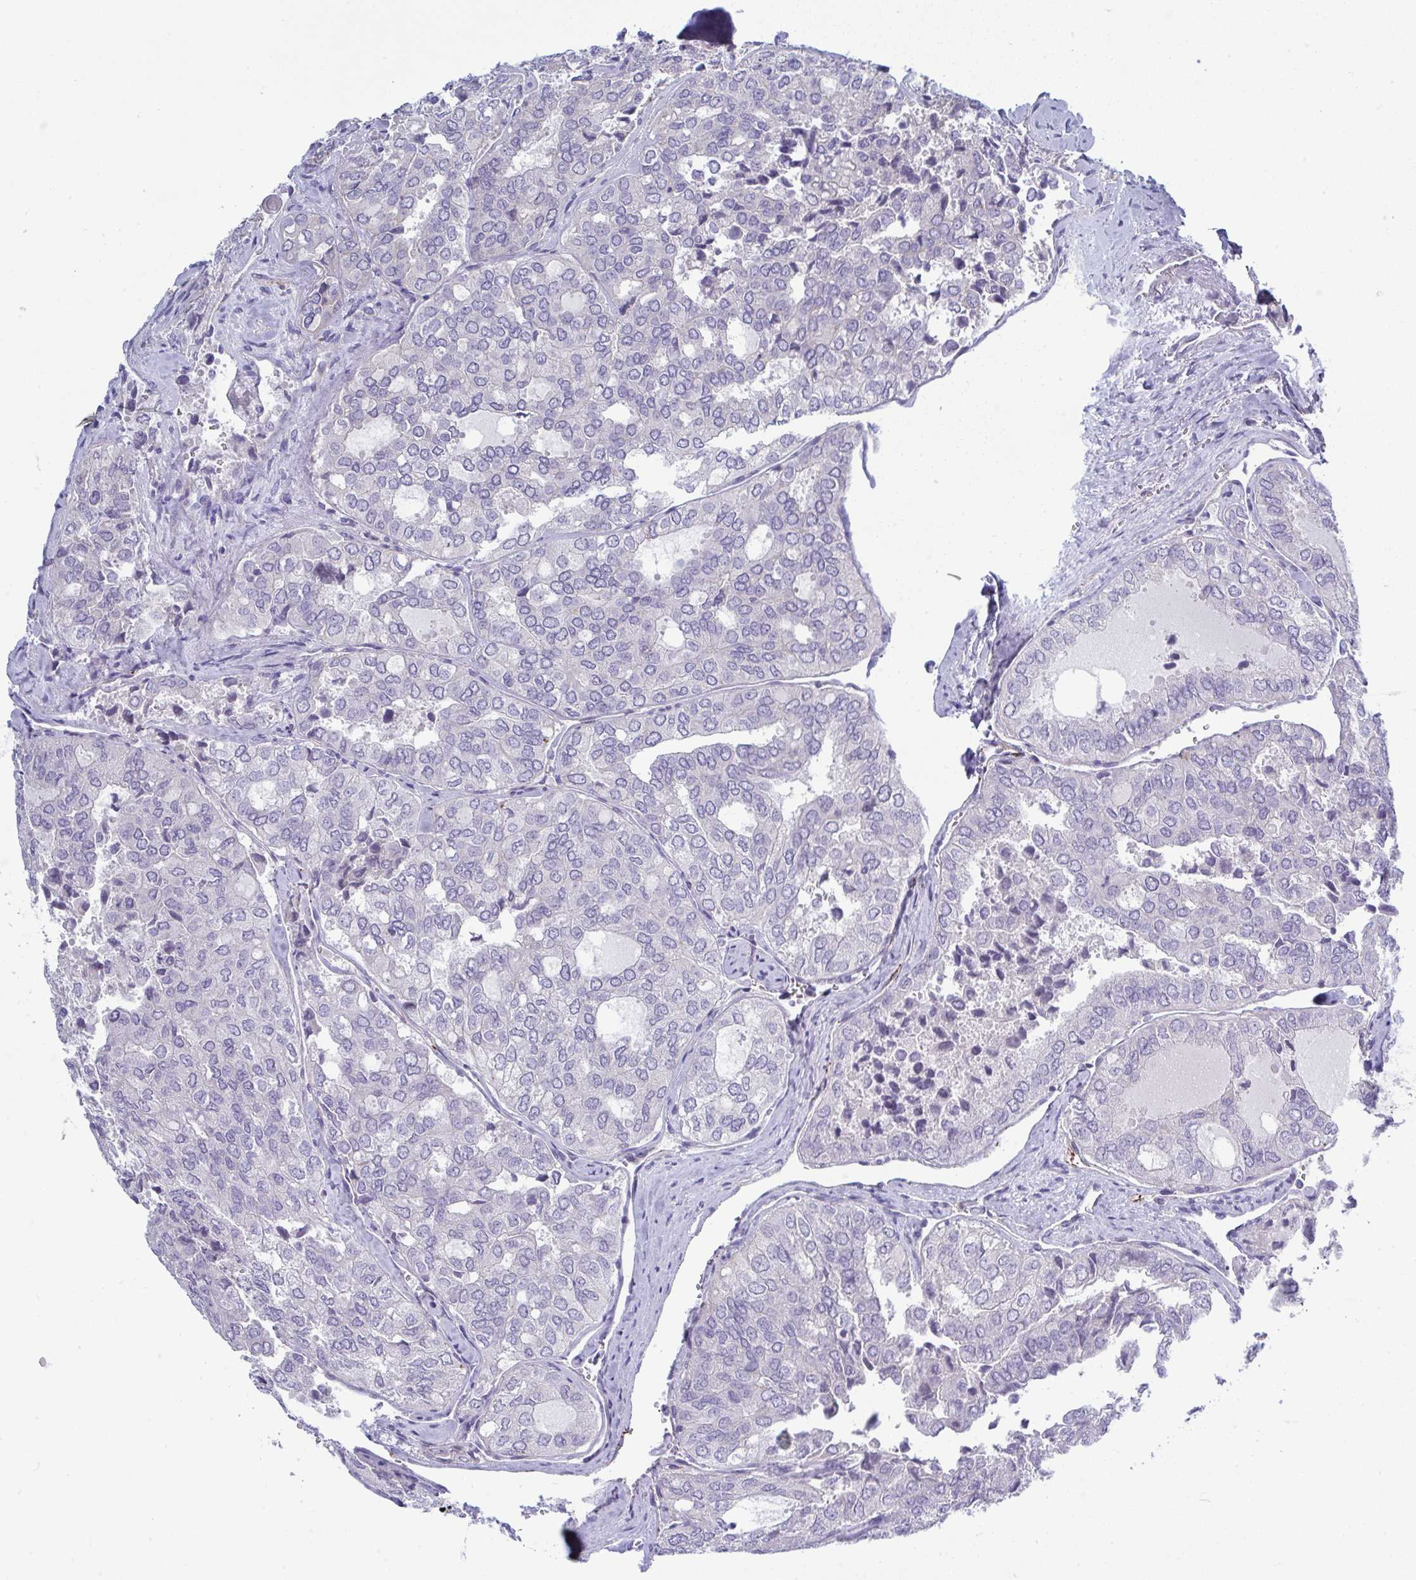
{"staining": {"intensity": "negative", "quantity": "none", "location": "none"}, "tissue": "thyroid cancer", "cell_type": "Tumor cells", "image_type": "cancer", "snomed": [{"axis": "morphology", "description": "Follicular adenoma carcinoma, NOS"}, {"axis": "topography", "description": "Thyroid gland"}], "caption": "This is an immunohistochemistry (IHC) micrograph of thyroid cancer. There is no staining in tumor cells.", "gene": "TOR1AIP2", "patient": {"sex": "male", "age": 75}}